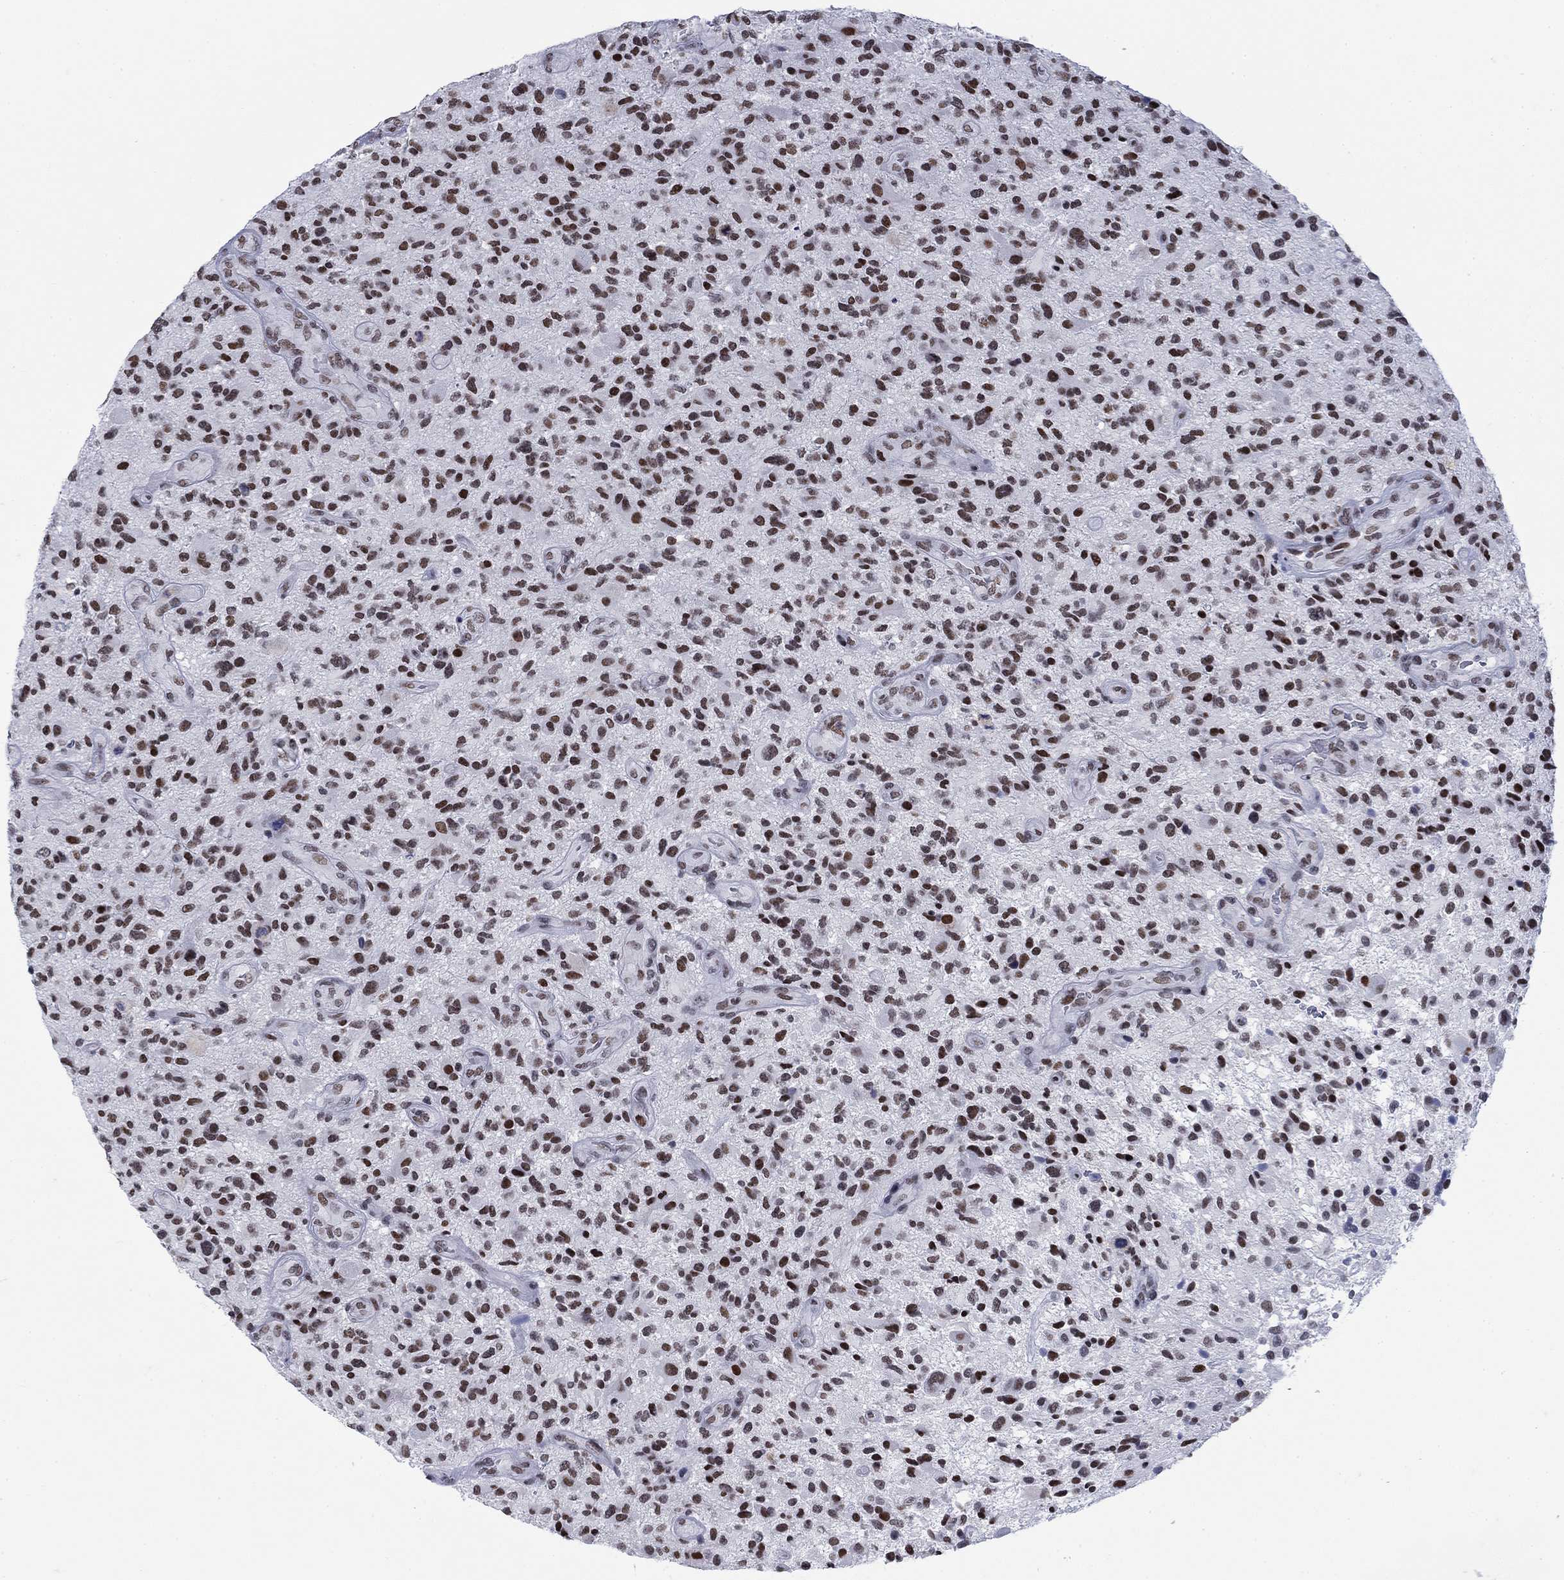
{"staining": {"intensity": "strong", "quantity": ">75%", "location": "nuclear"}, "tissue": "glioma", "cell_type": "Tumor cells", "image_type": "cancer", "snomed": [{"axis": "morphology", "description": "Glioma, malignant, High grade"}, {"axis": "topography", "description": "Brain"}], "caption": "This is an image of immunohistochemistry staining of glioma, which shows strong expression in the nuclear of tumor cells.", "gene": "NPAS3", "patient": {"sex": "male", "age": 47}}